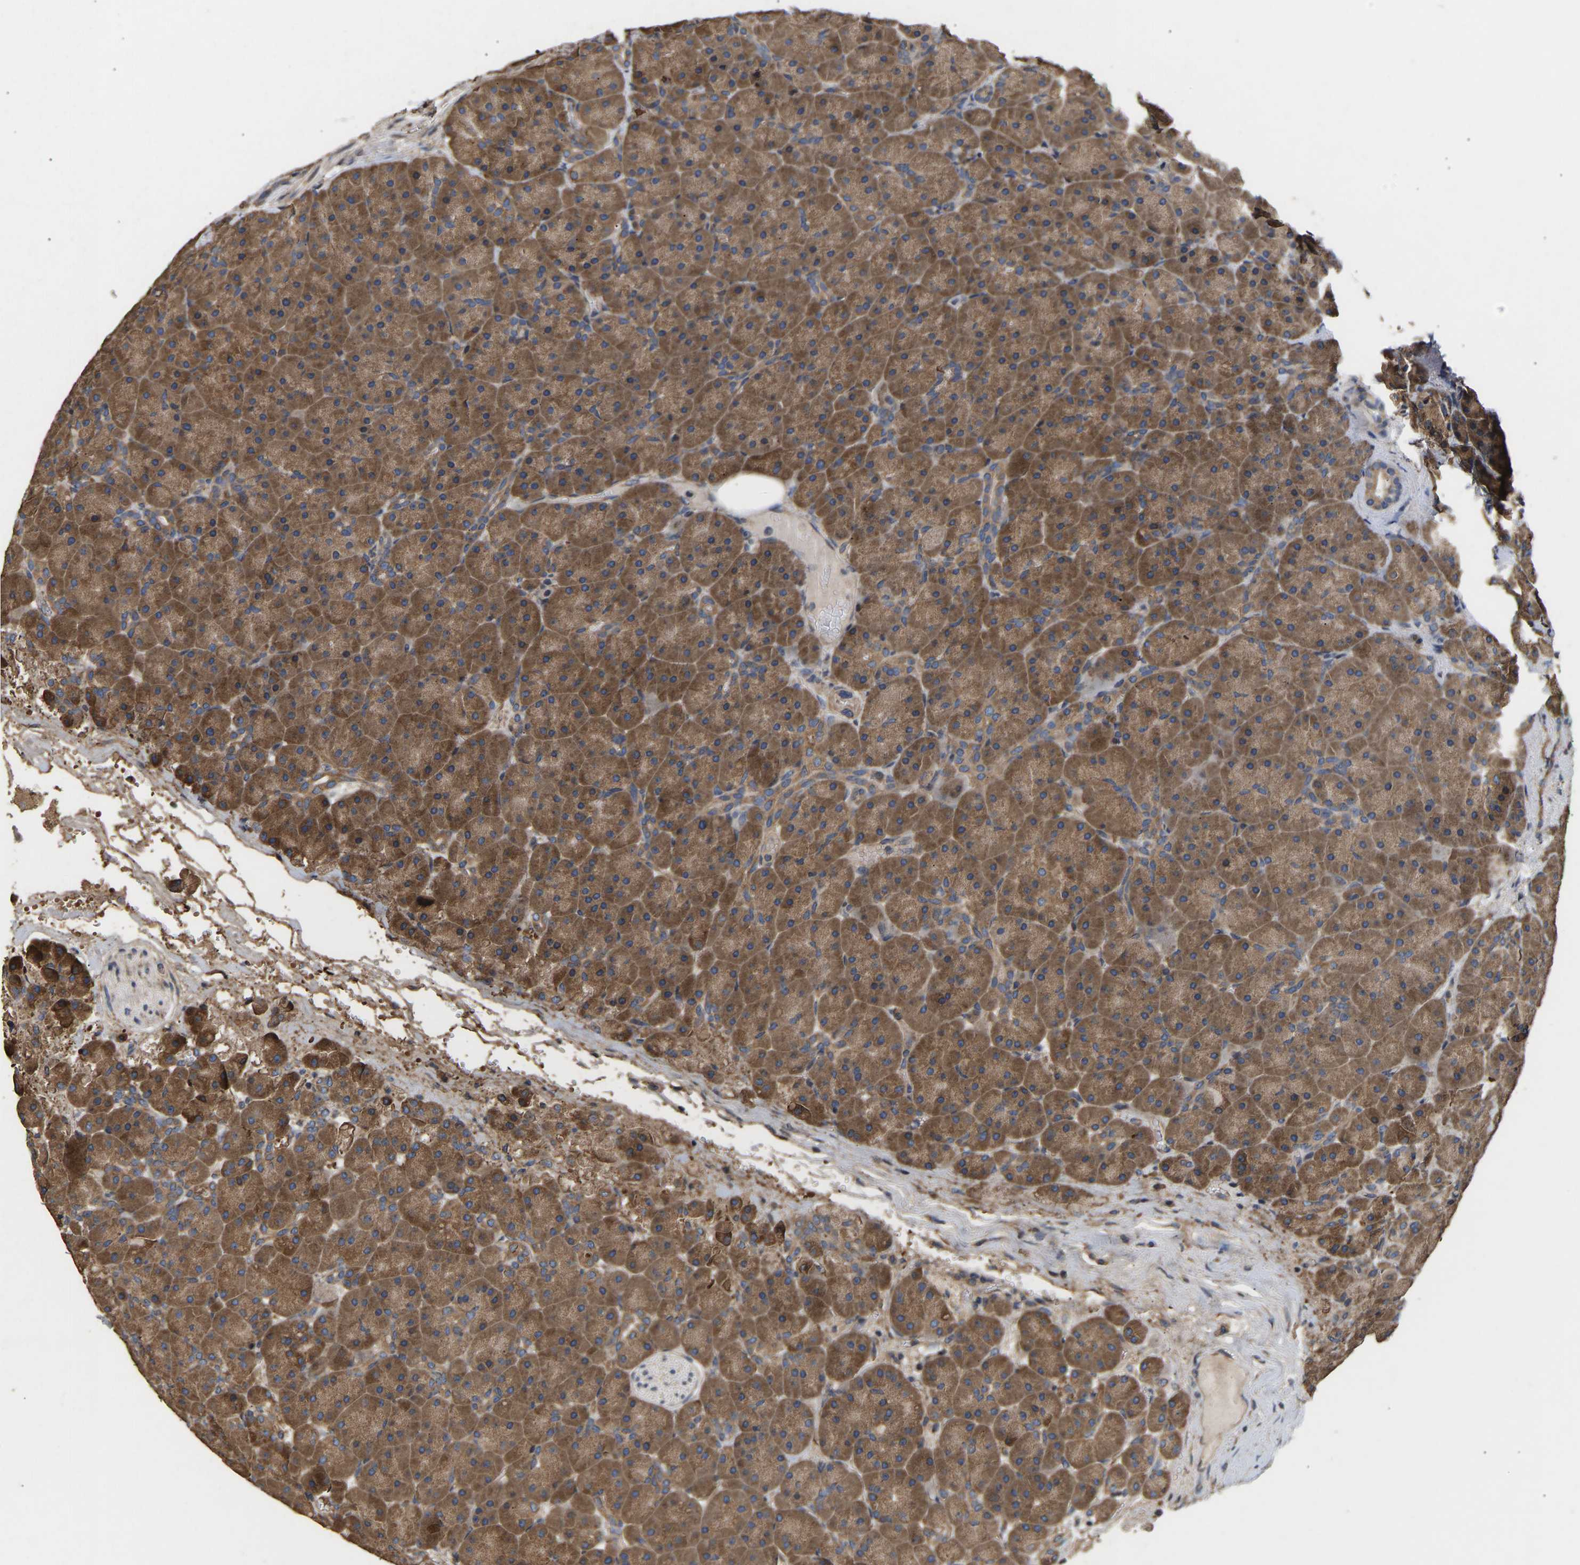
{"staining": {"intensity": "moderate", "quantity": ">75%", "location": "cytoplasmic/membranous"}, "tissue": "pancreas", "cell_type": "Exocrine glandular cells", "image_type": "normal", "snomed": [{"axis": "morphology", "description": "Normal tissue, NOS"}, {"axis": "topography", "description": "Pancreas"}], "caption": "Normal pancreas reveals moderate cytoplasmic/membranous staining in about >75% of exocrine glandular cells The staining was performed using DAB to visualize the protein expression in brown, while the nuclei were stained in blue with hematoxylin (Magnification: 20x)..", "gene": "AIMP2", "patient": {"sex": "male", "age": 66}}